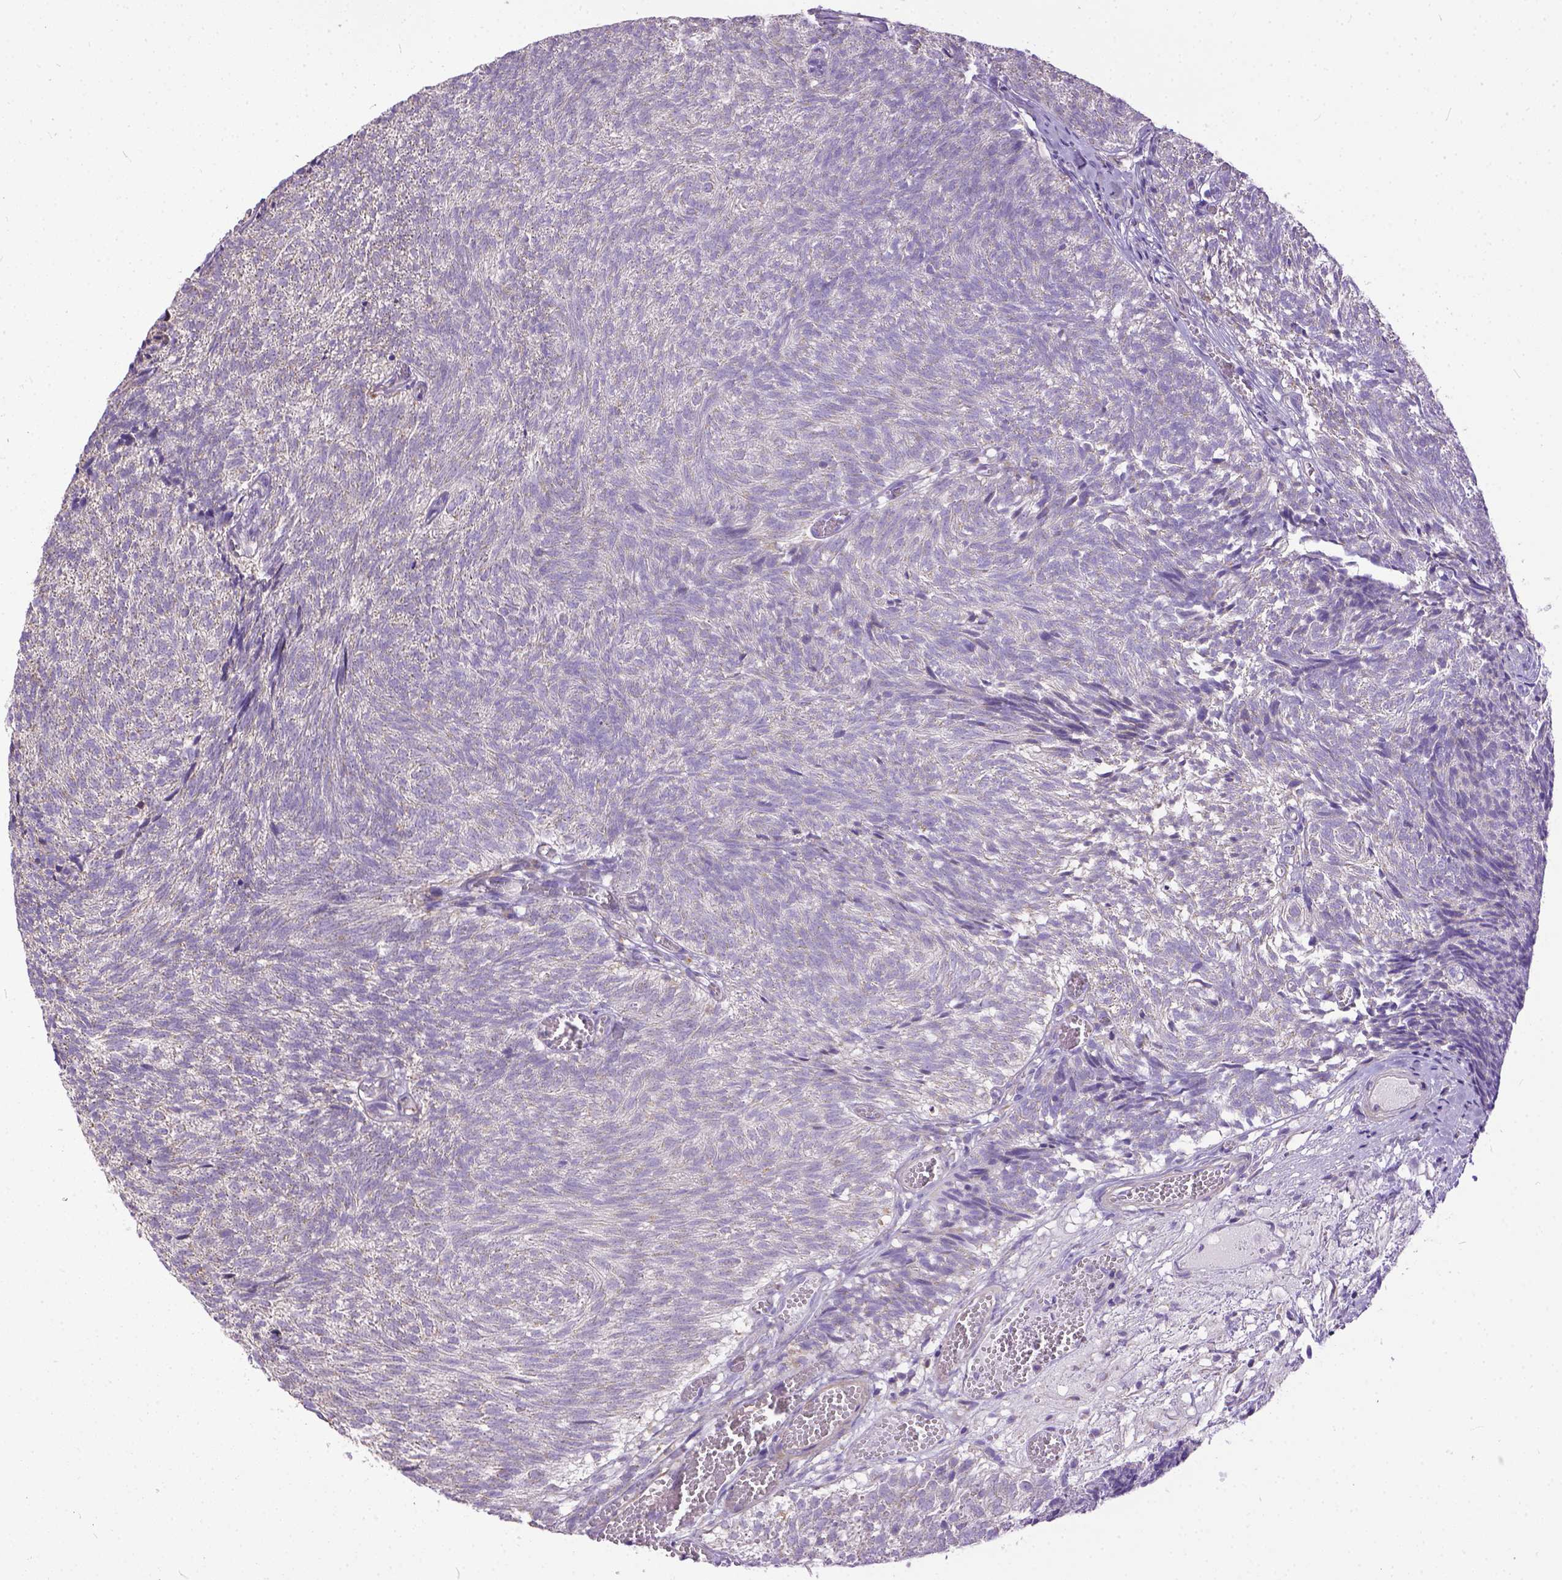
{"staining": {"intensity": "negative", "quantity": "none", "location": "none"}, "tissue": "urothelial cancer", "cell_type": "Tumor cells", "image_type": "cancer", "snomed": [{"axis": "morphology", "description": "Urothelial carcinoma, Low grade"}, {"axis": "topography", "description": "Urinary bladder"}], "caption": "Immunohistochemistry (IHC) micrograph of neoplastic tissue: low-grade urothelial carcinoma stained with DAB (3,3'-diaminobenzidine) demonstrates no significant protein staining in tumor cells.", "gene": "BANF2", "patient": {"sex": "male", "age": 77}}